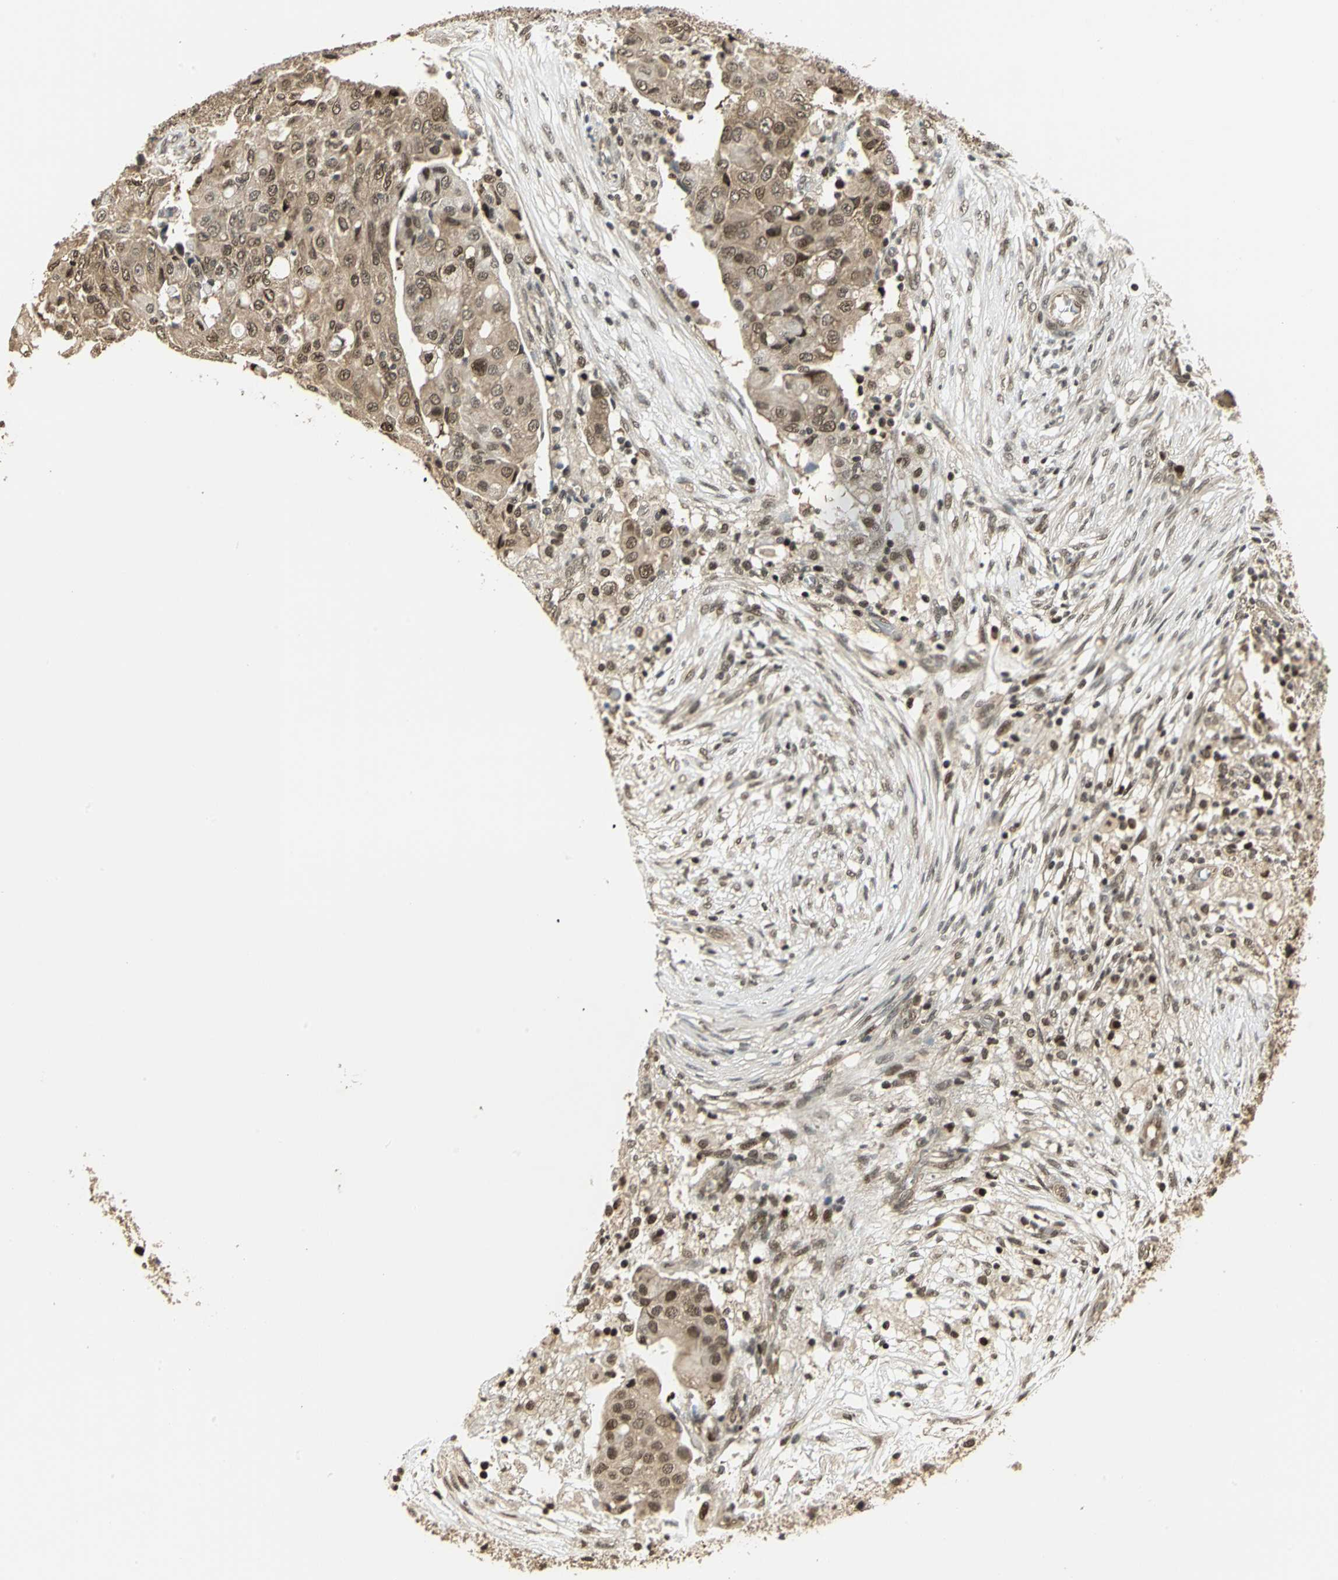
{"staining": {"intensity": "moderate", "quantity": ">75%", "location": "cytoplasmic/membranous,nuclear"}, "tissue": "ovarian cancer", "cell_type": "Tumor cells", "image_type": "cancer", "snomed": [{"axis": "morphology", "description": "Carcinoma, endometroid"}, {"axis": "topography", "description": "Ovary"}], "caption": "Immunohistochemistry (IHC) (DAB) staining of human endometroid carcinoma (ovarian) demonstrates moderate cytoplasmic/membranous and nuclear protein positivity in approximately >75% of tumor cells.", "gene": "PSMC3", "patient": {"sex": "female", "age": 42}}